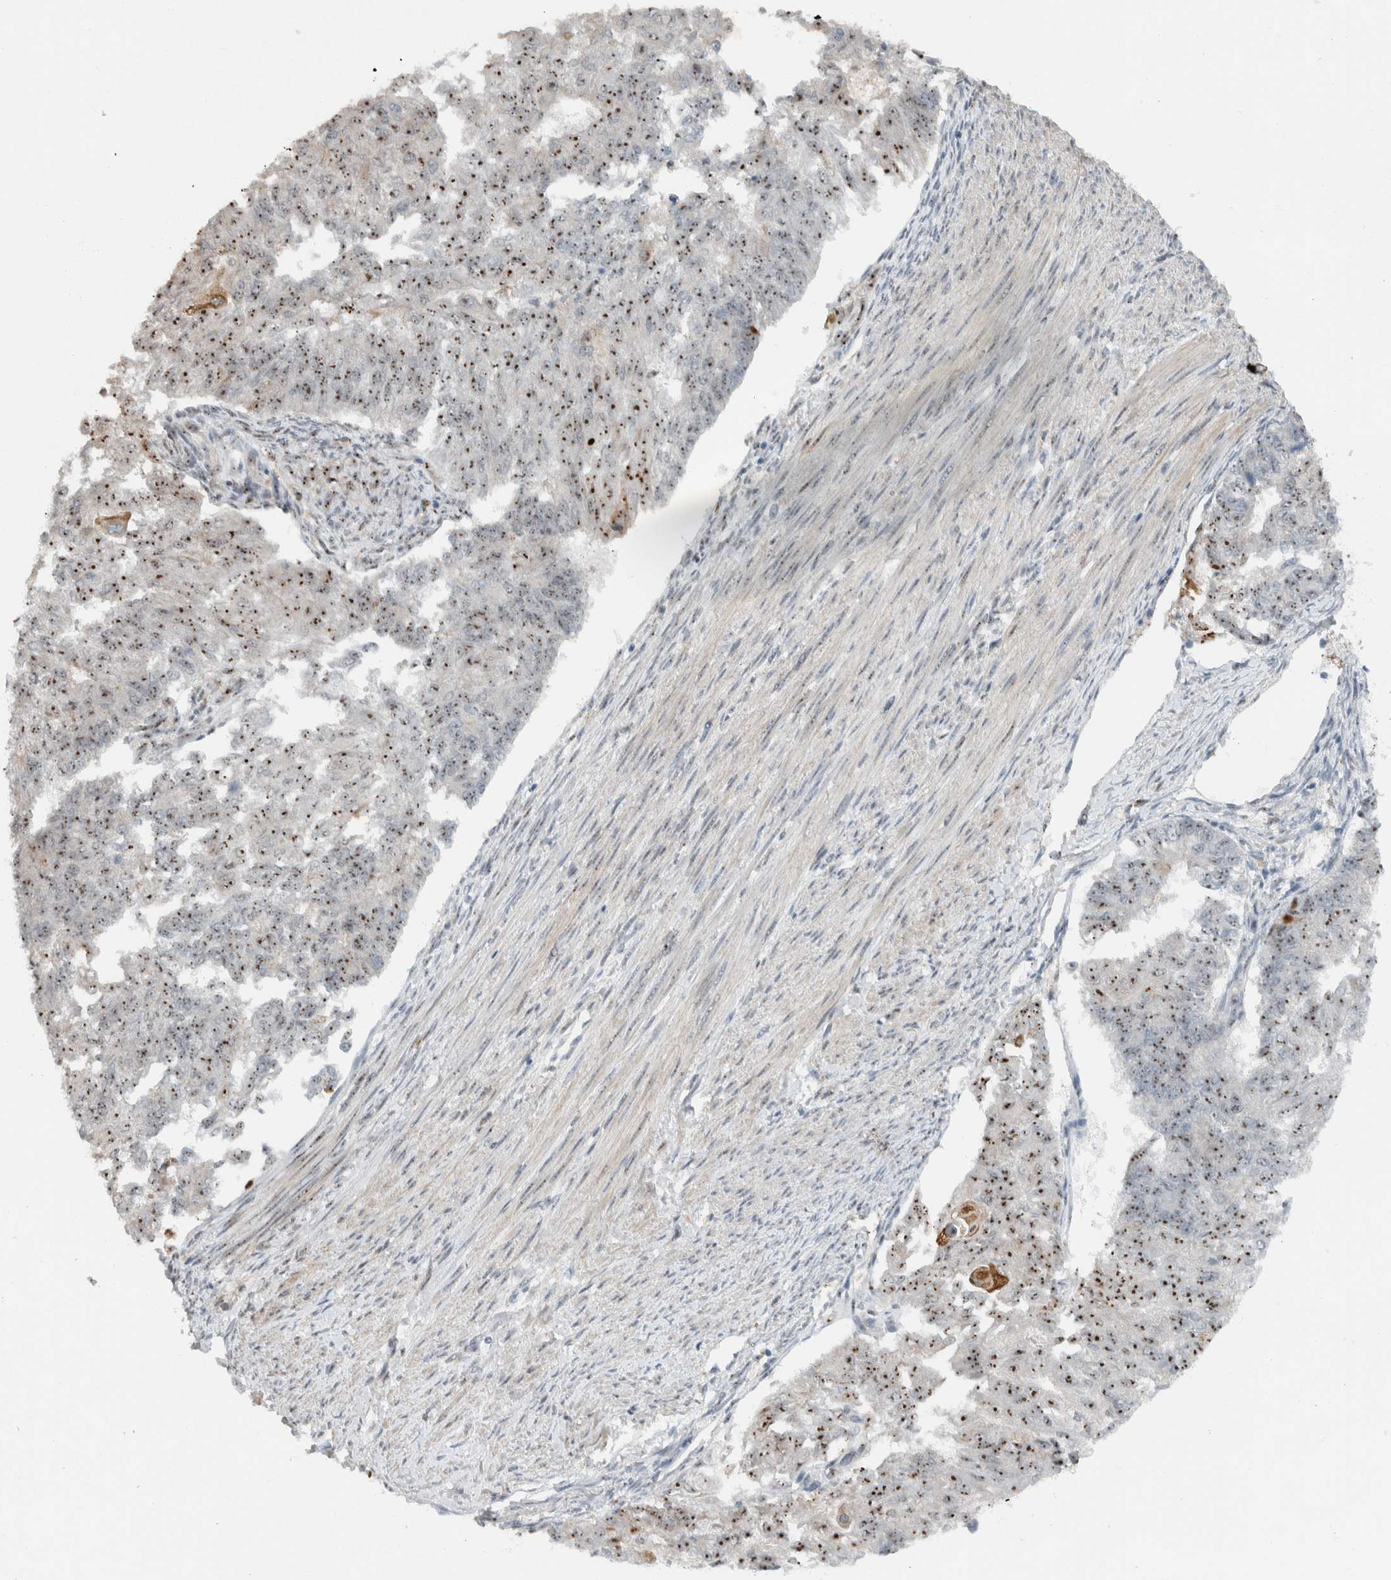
{"staining": {"intensity": "moderate", "quantity": ">75%", "location": "nuclear"}, "tissue": "endometrial cancer", "cell_type": "Tumor cells", "image_type": "cancer", "snomed": [{"axis": "morphology", "description": "Adenocarcinoma, NOS"}, {"axis": "topography", "description": "Endometrium"}], "caption": "Protein staining demonstrates moderate nuclear staining in about >75% of tumor cells in endometrial adenocarcinoma.", "gene": "ZFP91", "patient": {"sex": "female", "age": 32}}